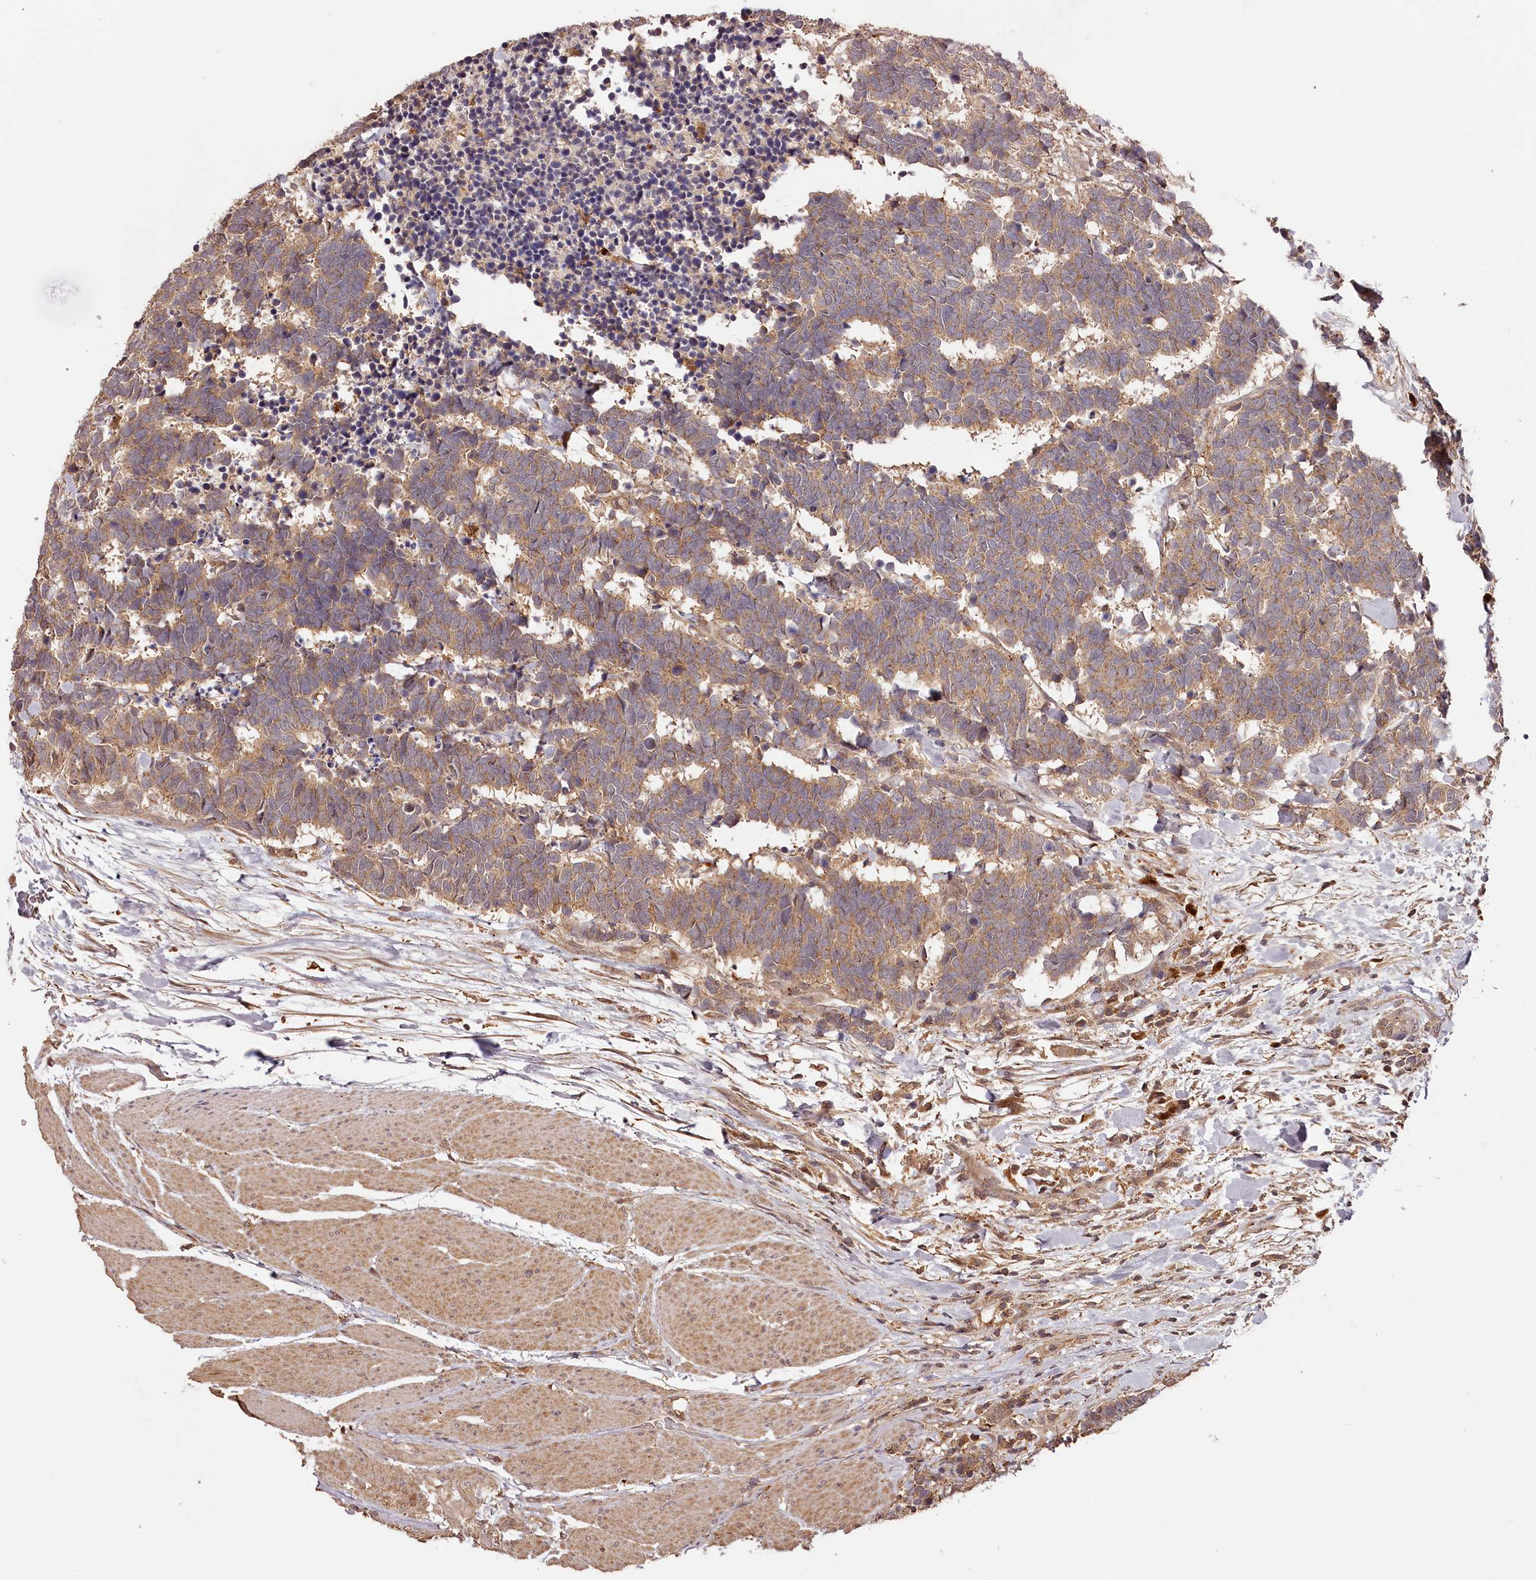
{"staining": {"intensity": "moderate", "quantity": ">75%", "location": "cytoplasmic/membranous"}, "tissue": "carcinoid", "cell_type": "Tumor cells", "image_type": "cancer", "snomed": [{"axis": "morphology", "description": "Carcinoma, NOS"}, {"axis": "morphology", "description": "Carcinoid, malignant, NOS"}, {"axis": "topography", "description": "Urinary bladder"}], "caption": "The histopathology image displays immunohistochemical staining of carcinoid. There is moderate cytoplasmic/membranous positivity is present in about >75% of tumor cells. The protein is stained brown, and the nuclei are stained in blue (DAB (3,3'-diaminobenzidine) IHC with brightfield microscopy, high magnification).", "gene": "TTC12", "patient": {"sex": "male", "age": 57}}